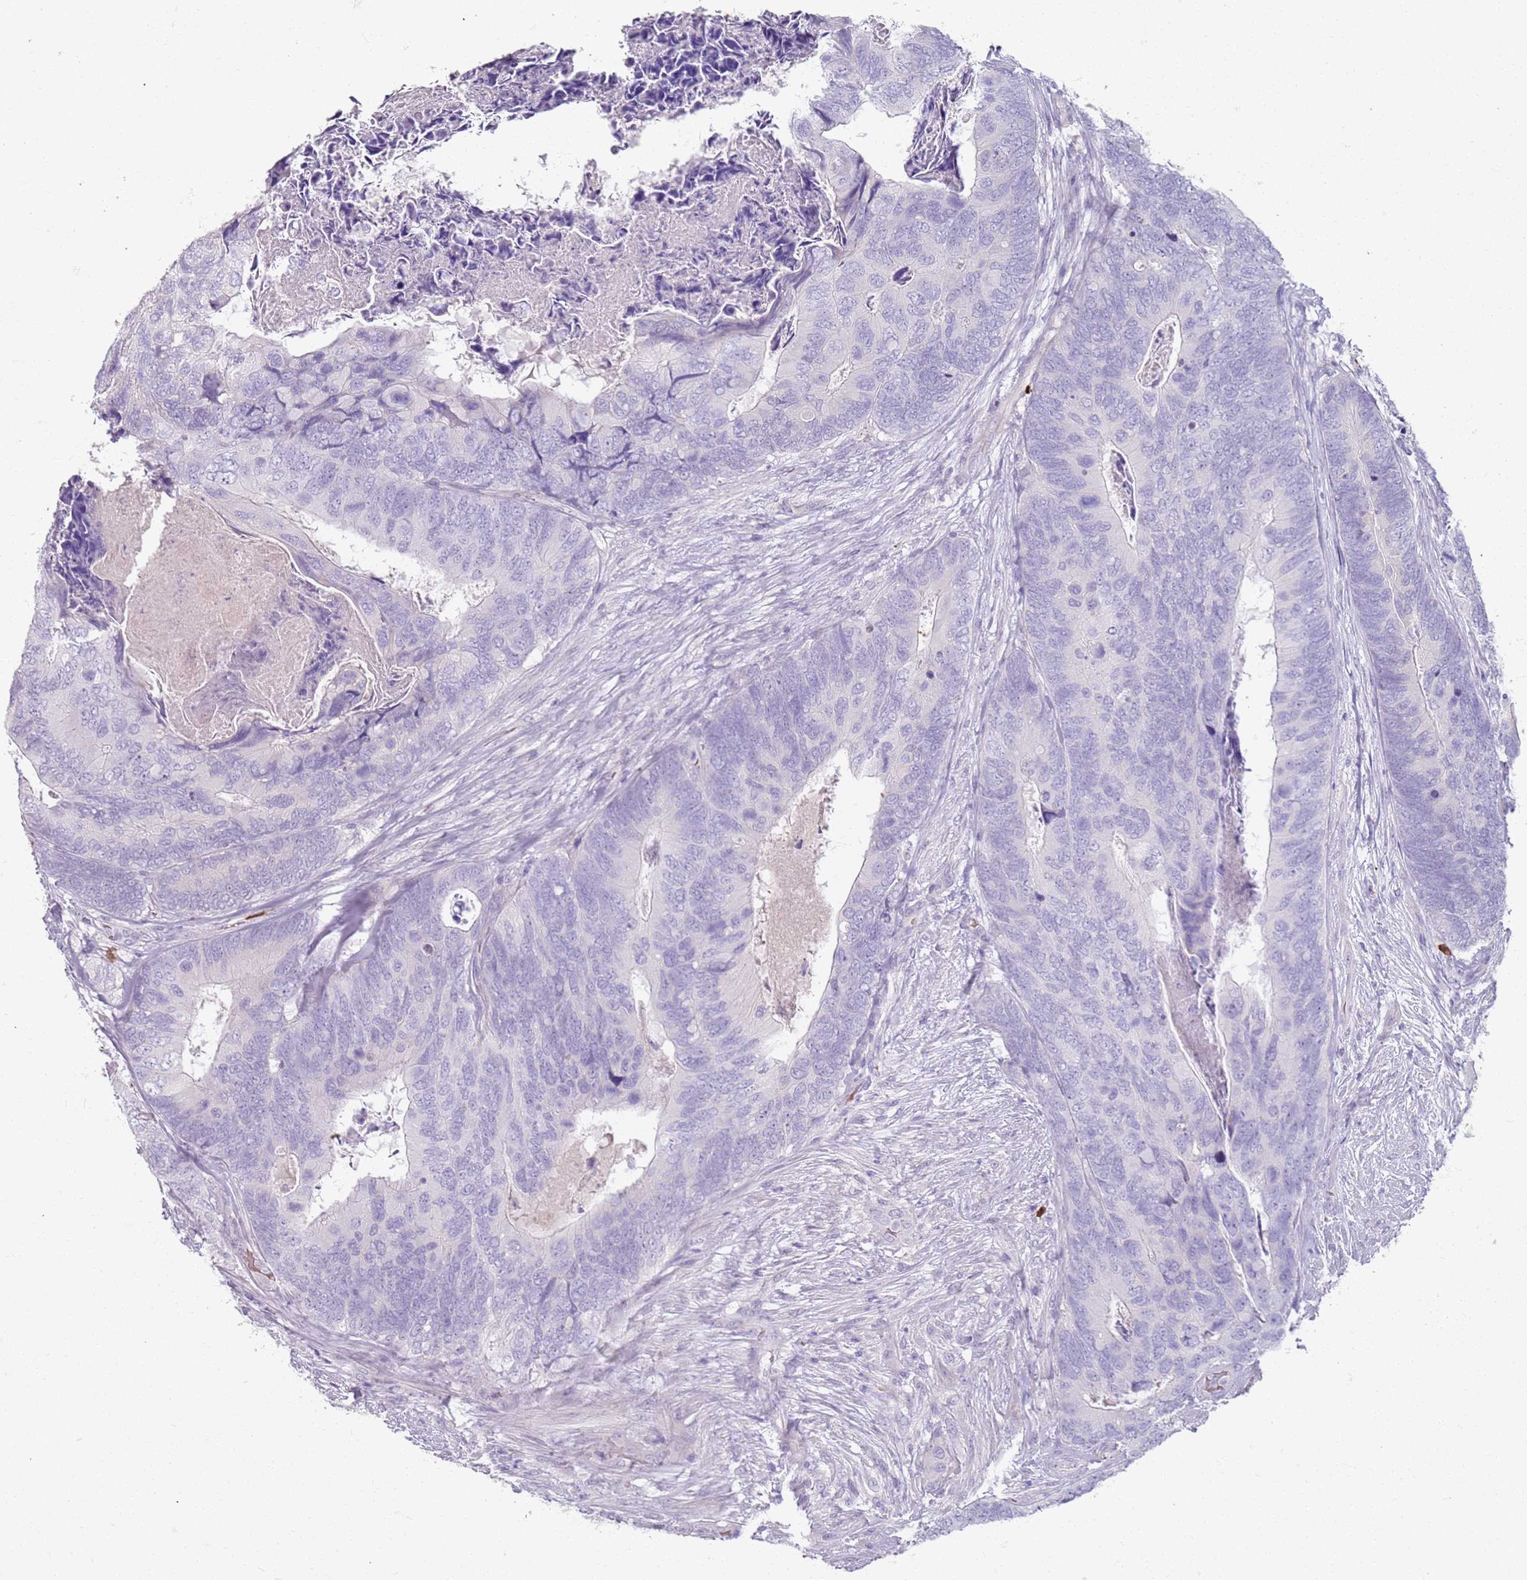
{"staining": {"intensity": "negative", "quantity": "none", "location": "none"}, "tissue": "colorectal cancer", "cell_type": "Tumor cells", "image_type": "cancer", "snomed": [{"axis": "morphology", "description": "Adenocarcinoma, NOS"}, {"axis": "topography", "description": "Colon"}], "caption": "IHC of human adenocarcinoma (colorectal) exhibits no expression in tumor cells.", "gene": "CD40LG", "patient": {"sex": "female", "age": 67}}